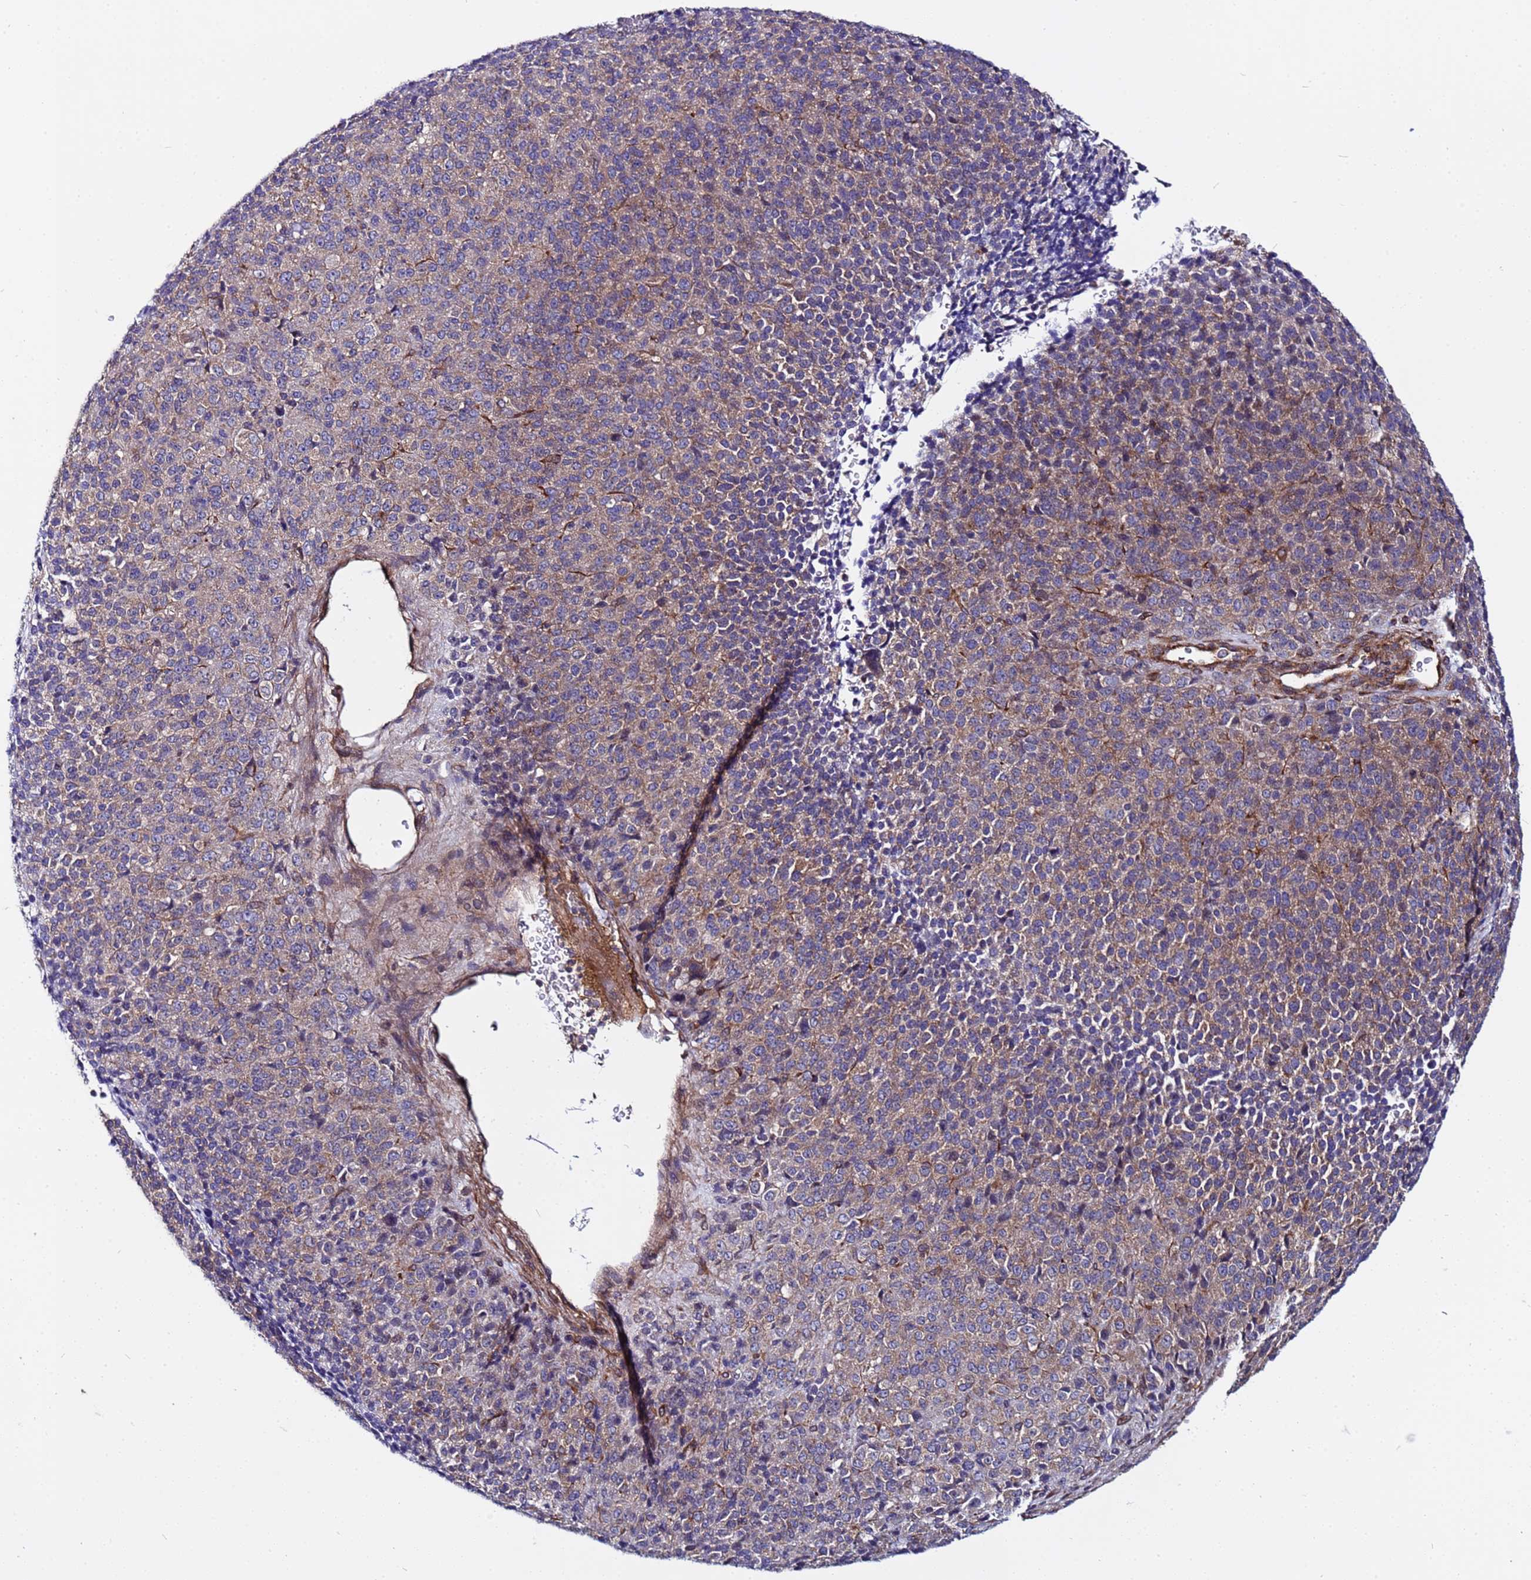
{"staining": {"intensity": "weak", "quantity": ">75%", "location": "cytoplasmic/membranous"}, "tissue": "melanoma", "cell_type": "Tumor cells", "image_type": "cancer", "snomed": [{"axis": "morphology", "description": "Malignant melanoma, Metastatic site"}, {"axis": "topography", "description": "Brain"}], "caption": "A histopathology image showing weak cytoplasmic/membranous positivity in approximately >75% of tumor cells in melanoma, as visualized by brown immunohistochemical staining.", "gene": "STK38", "patient": {"sex": "female", "age": 56}}